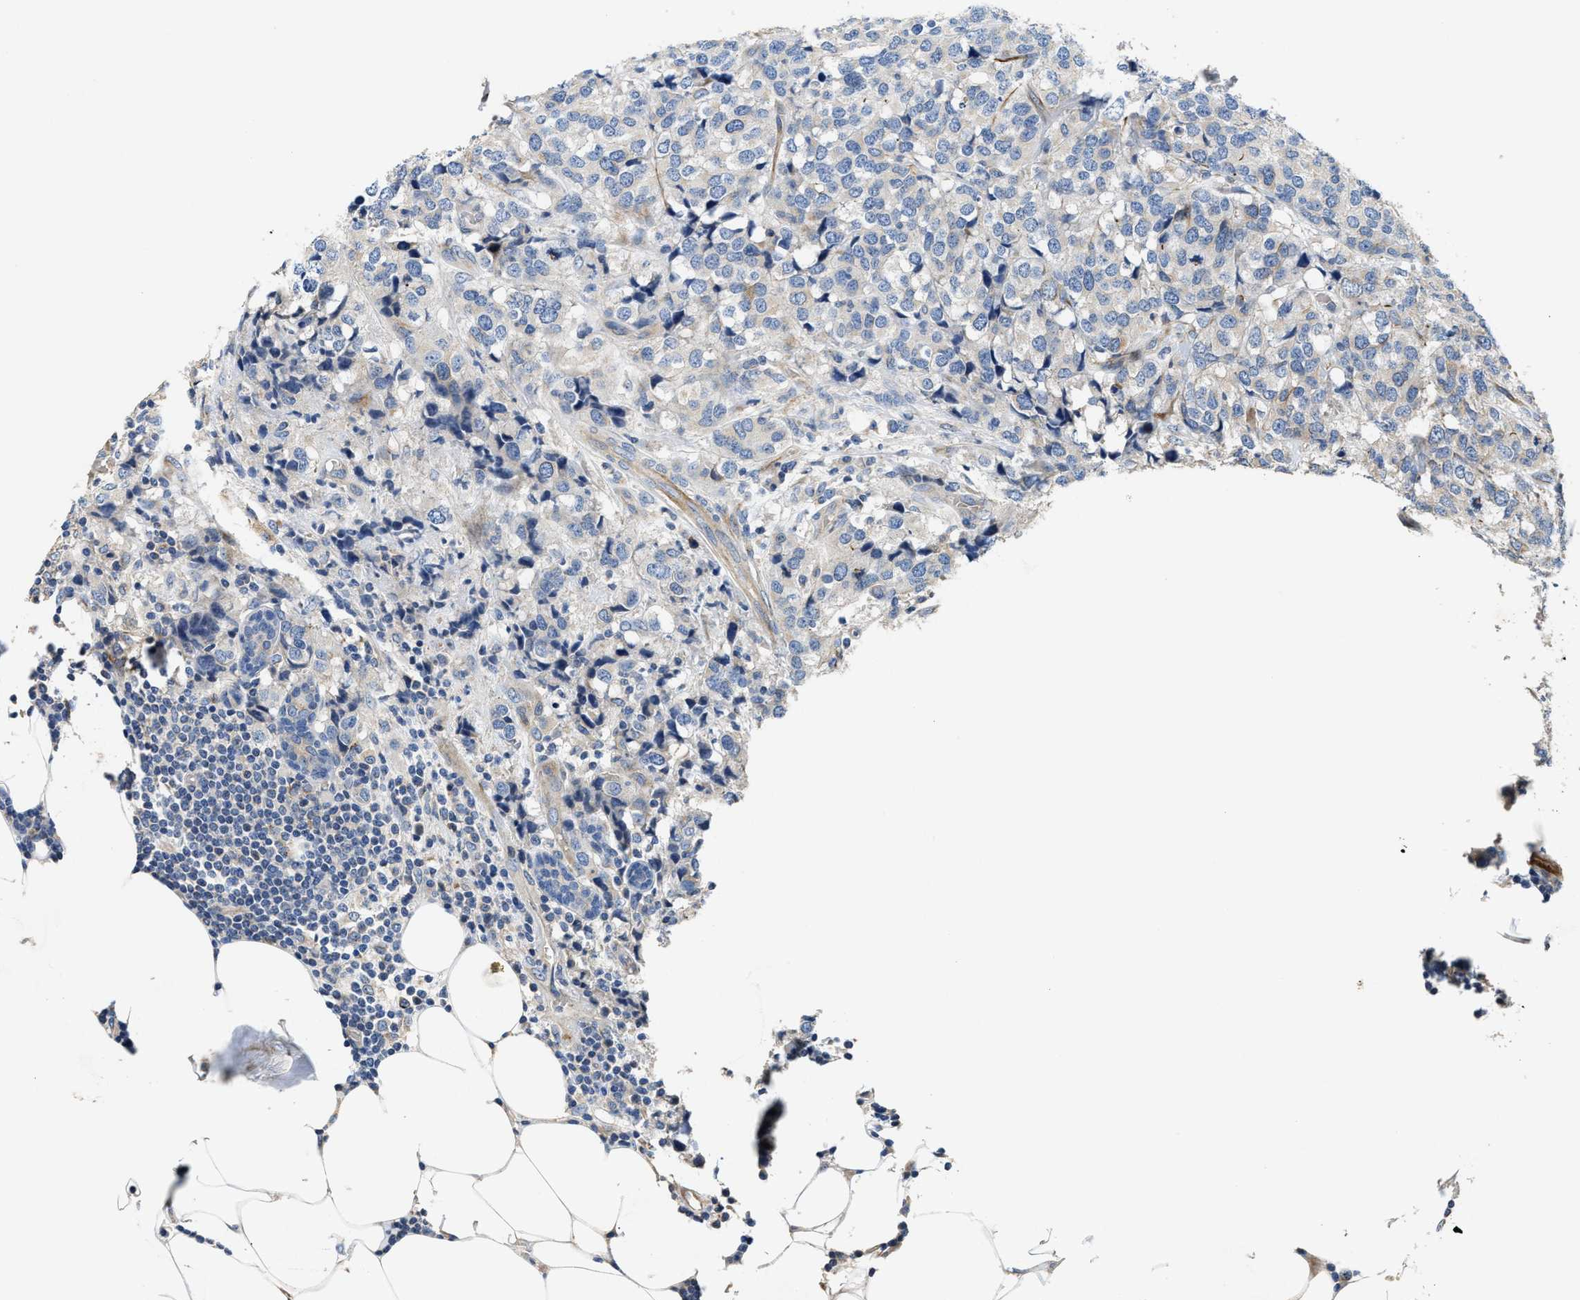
{"staining": {"intensity": "negative", "quantity": "none", "location": "none"}, "tissue": "breast cancer", "cell_type": "Tumor cells", "image_type": "cancer", "snomed": [{"axis": "morphology", "description": "Lobular carcinoma"}, {"axis": "topography", "description": "Breast"}], "caption": "Tumor cells show no significant protein positivity in lobular carcinoma (breast). (Immunohistochemistry, brightfield microscopy, high magnification).", "gene": "IL17RC", "patient": {"sex": "female", "age": 59}}